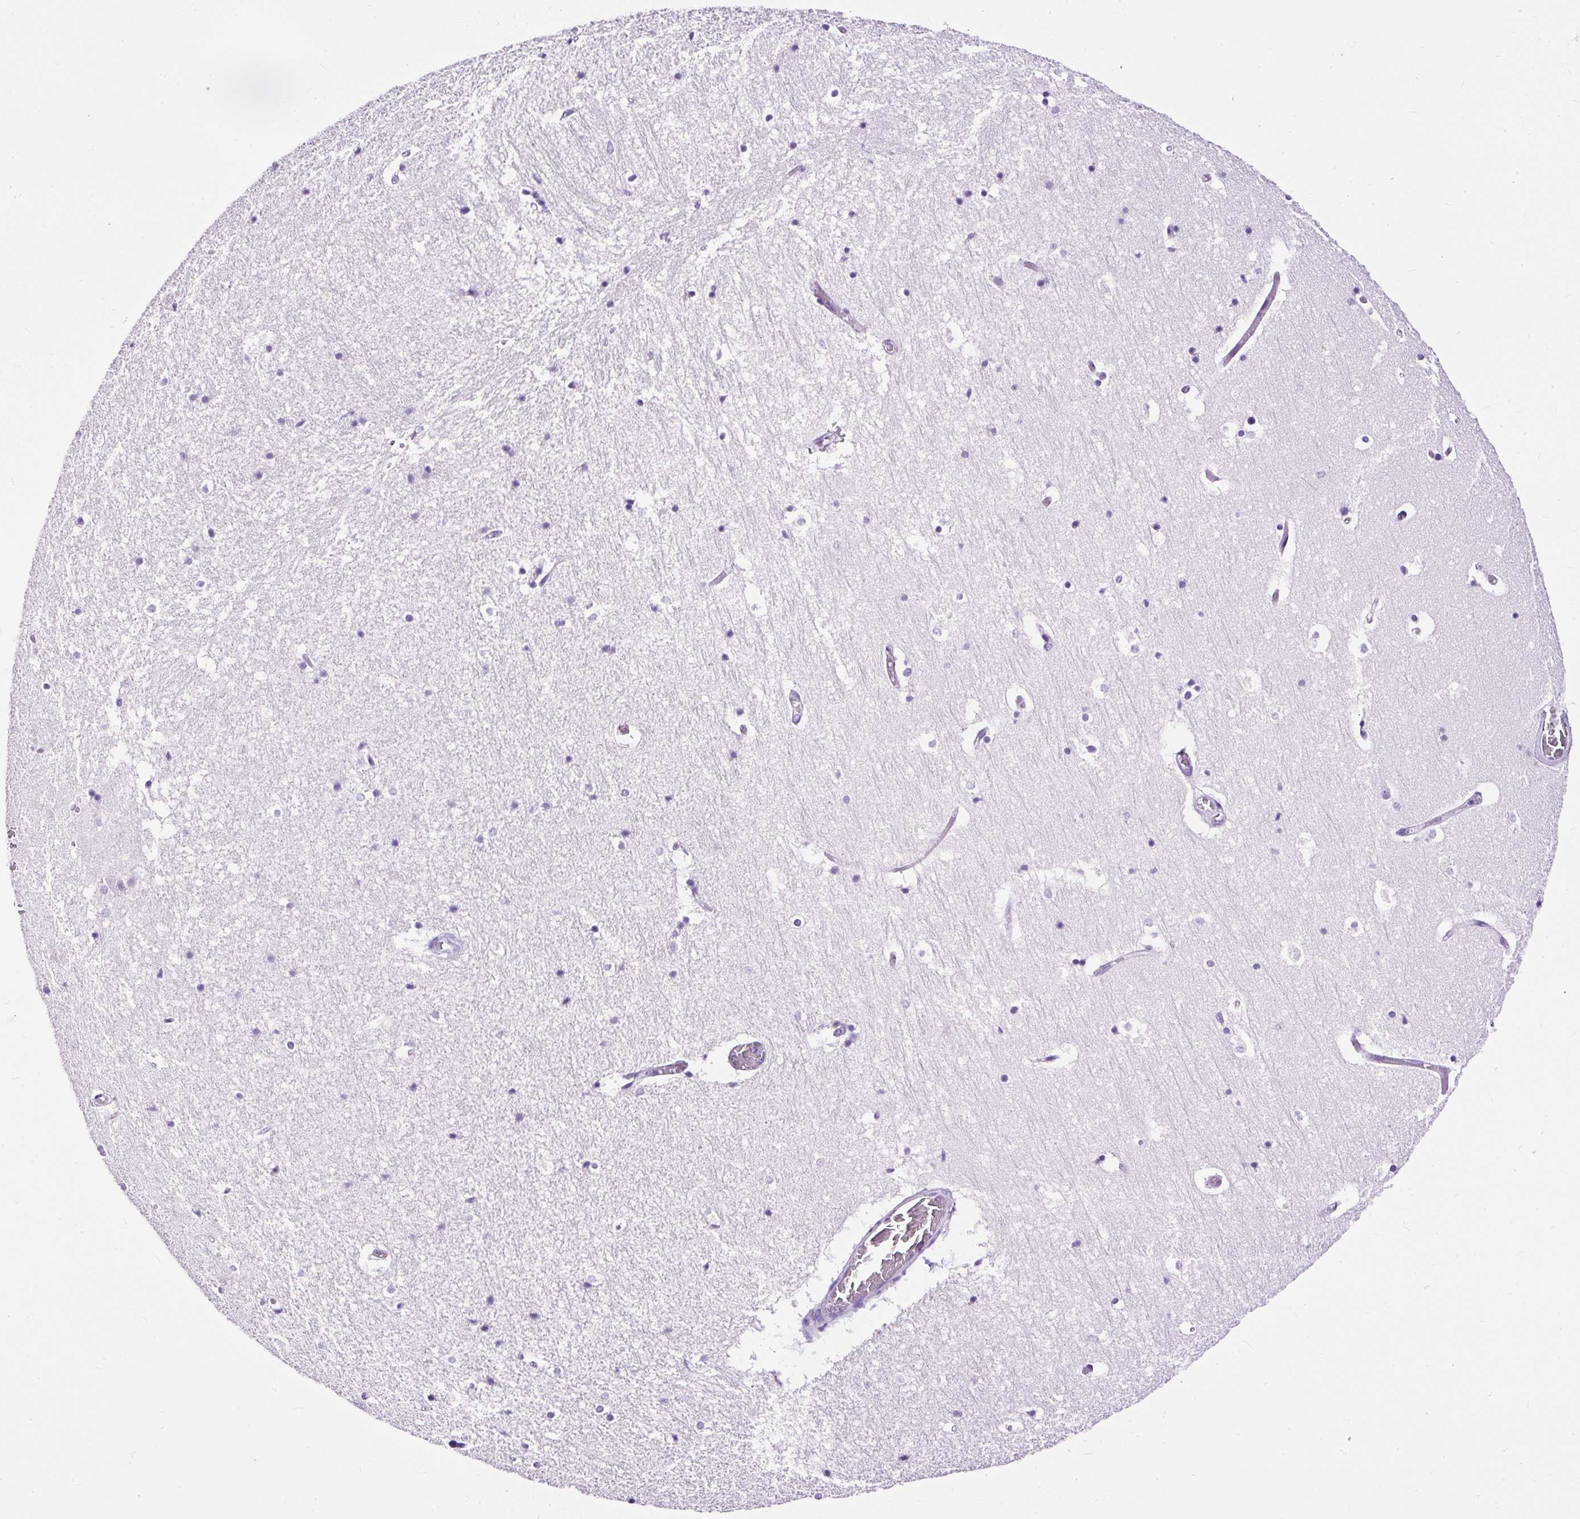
{"staining": {"intensity": "negative", "quantity": "none", "location": "none"}, "tissue": "hippocampus", "cell_type": "Glial cells", "image_type": "normal", "snomed": [{"axis": "morphology", "description": "Normal tissue, NOS"}, {"axis": "topography", "description": "Hippocampus"}], "caption": "This is a micrograph of immunohistochemistry staining of unremarkable hippocampus, which shows no expression in glial cells.", "gene": "NTS", "patient": {"sex": "female", "age": 52}}